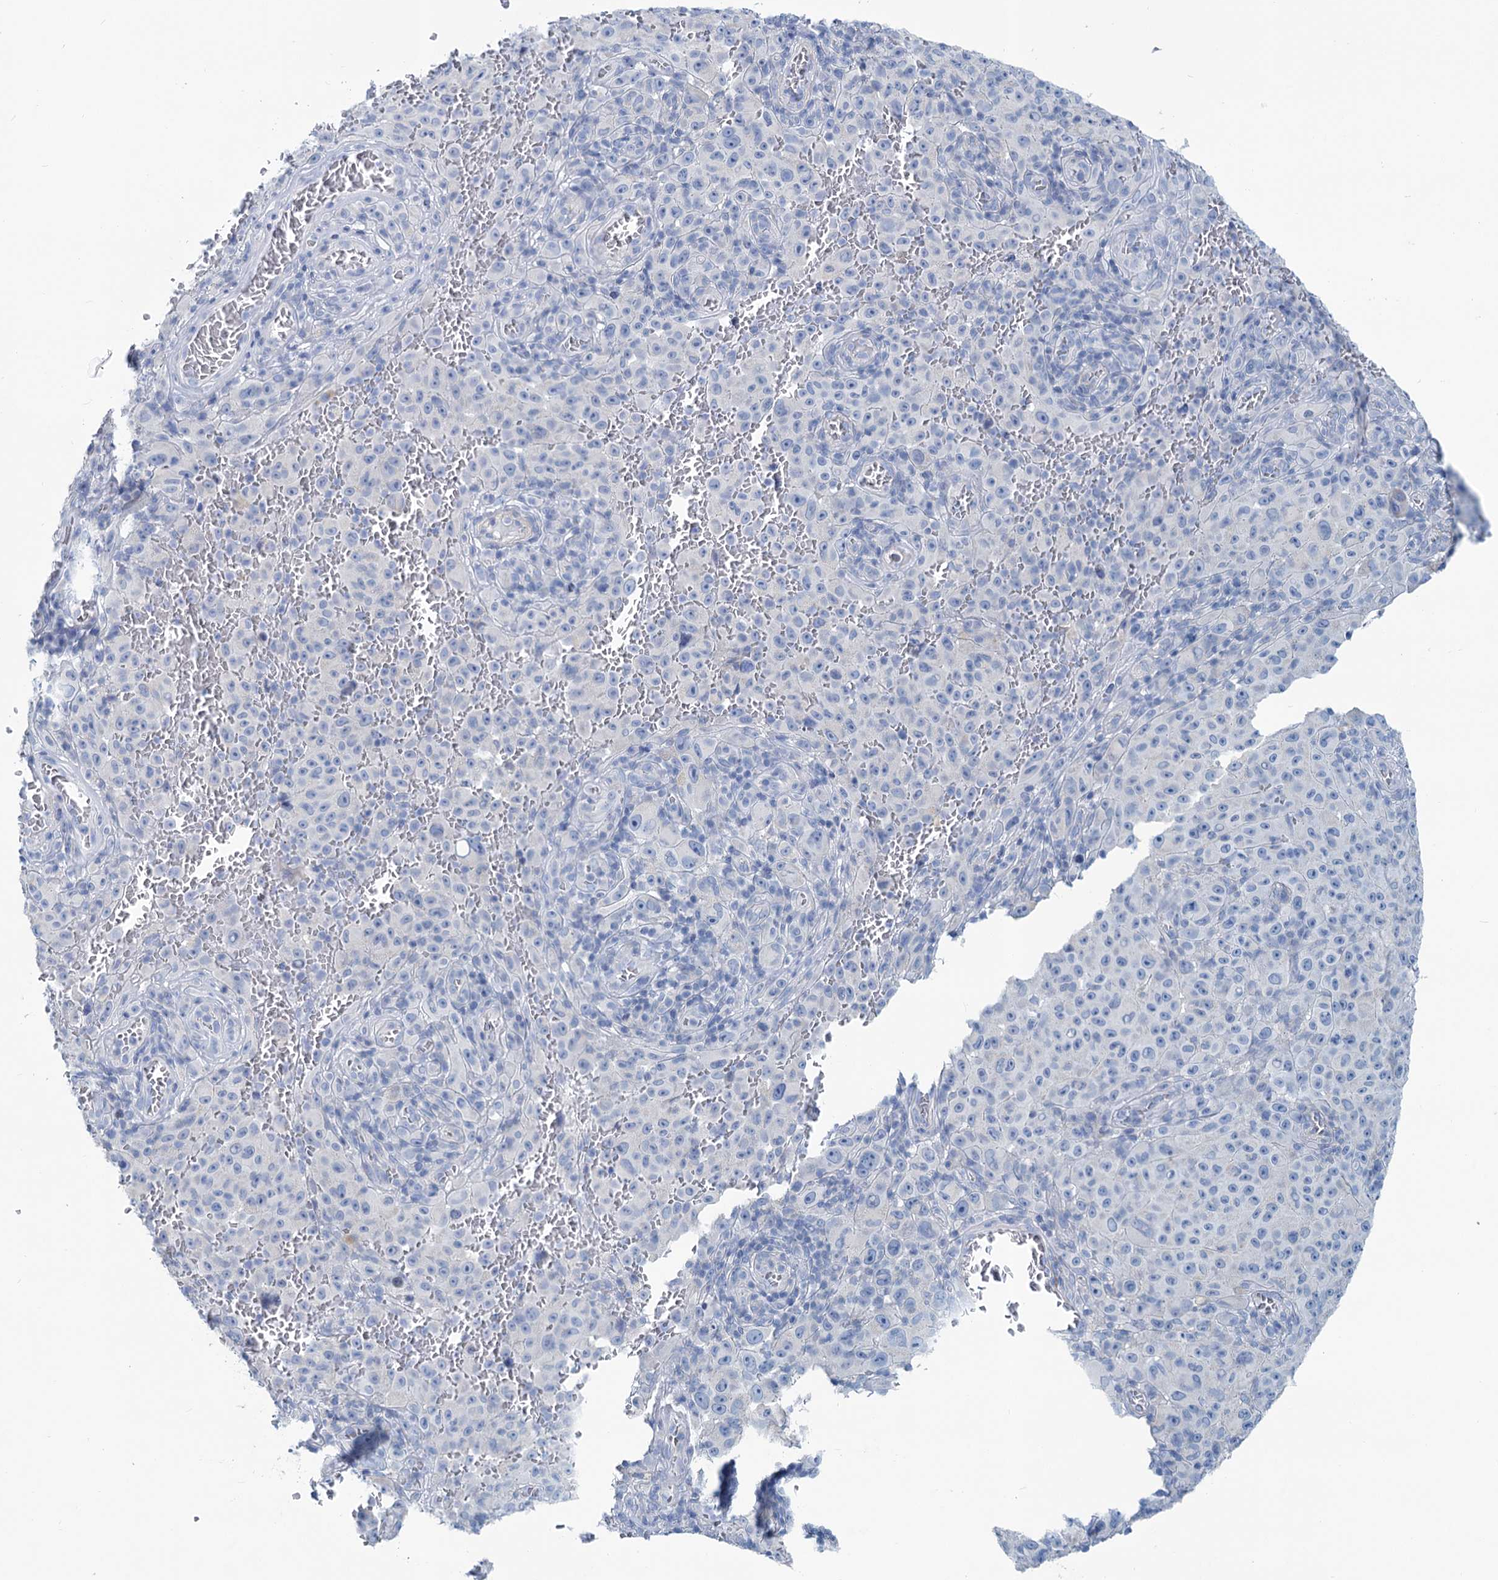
{"staining": {"intensity": "negative", "quantity": "none", "location": "none"}, "tissue": "melanoma", "cell_type": "Tumor cells", "image_type": "cancer", "snomed": [{"axis": "morphology", "description": "Malignant melanoma, NOS"}, {"axis": "topography", "description": "Skin"}], "caption": "Tumor cells are negative for protein expression in human melanoma.", "gene": "SLC1A3", "patient": {"sex": "female", "age": 82}}